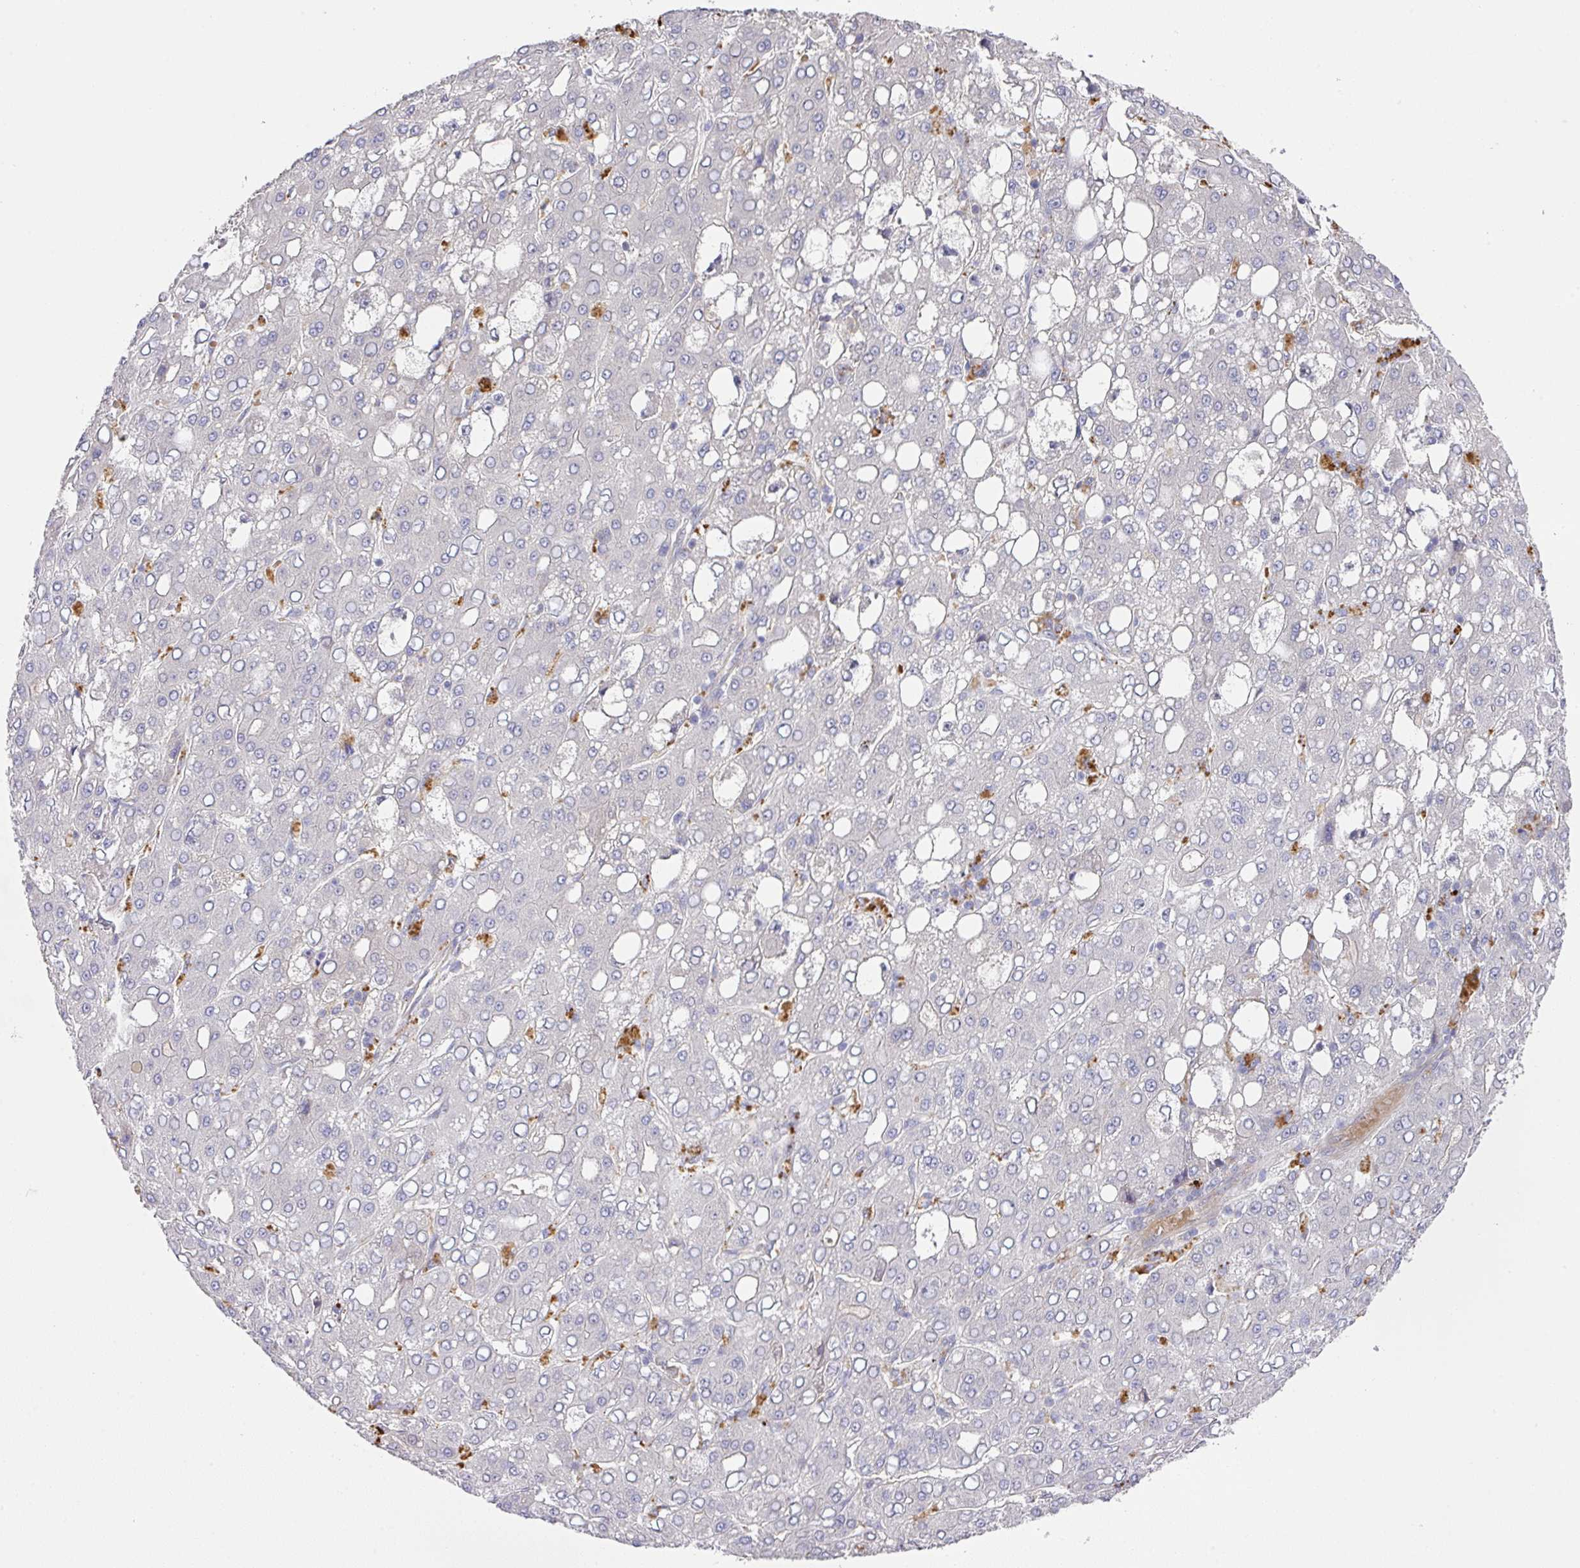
{"staining": {"intensity": "negative", "quantity": "none", "location": "none"}, "tissue": "liver cancer", "cell_type": "Tumor cells", "image_type": "cancer", "snomed": [{"axis": "morphology", "description": "Carcinoma, Hepatocellular, NOS"}, {"axis": "topography", "description": "Liver"}], "caption": "IHC photomicrograph of human liver cancer stained for a protein (brown), which reveals no staining in tumor cells. Nuclei are stained in blue.", "gene": "TARM1", "patient": {"sex": "male", "age": 65}}